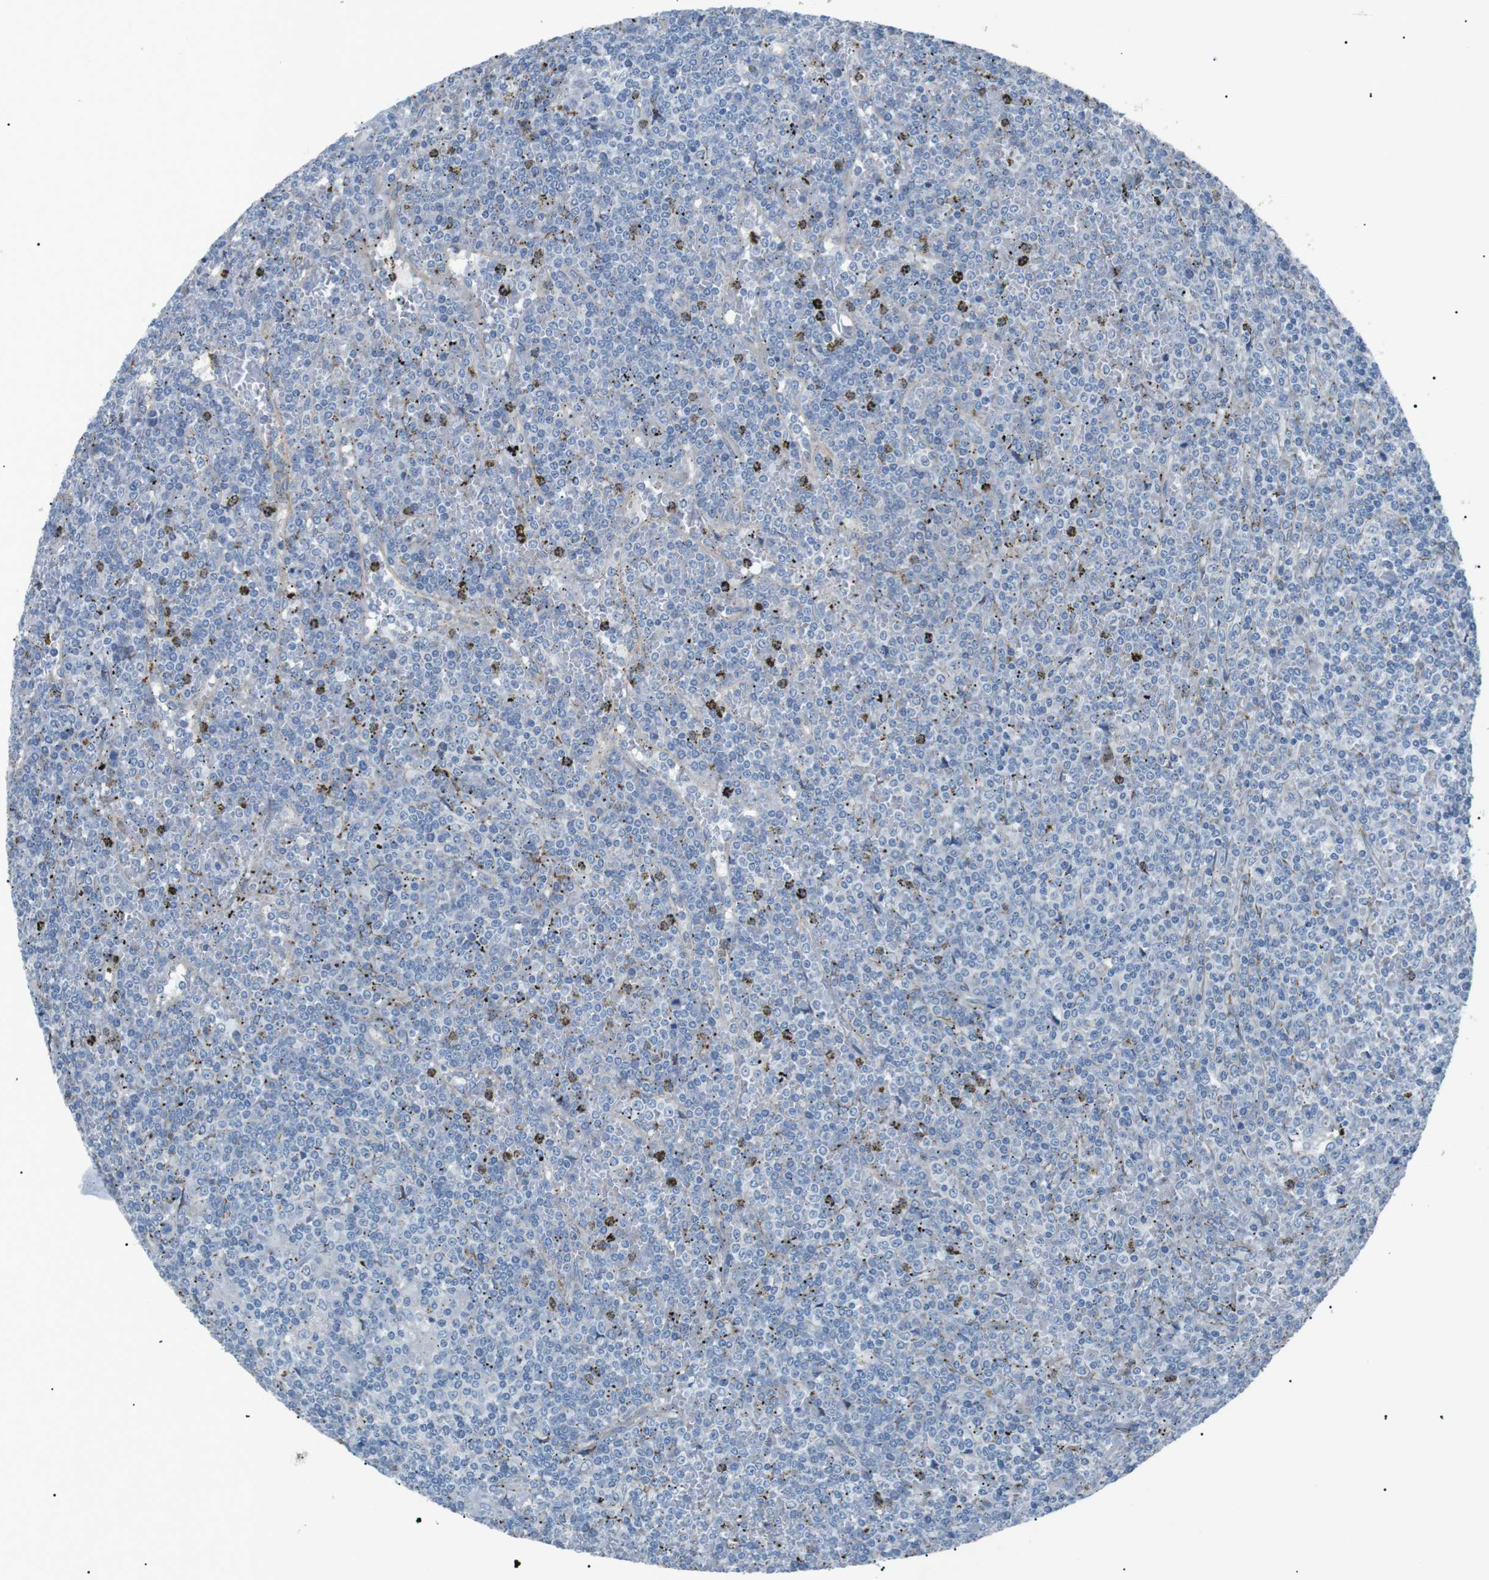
{"staining": {"intensity": "negative", "quantity": "none", "location": "none"}, "tissue": "lymphoma", "cell_type": "Tumor cells", "image_type": "cancer", "snomed": [{"axis": "morphology", "description": "Malignant lymphoma, non-Hodgkin's type, Low grade"}, {"axis": "topography", "description": "Spleen"}], "caption": "Lymphoma stained for a protein using immunohistochemistry reveals no staining tumor cells.", "gene": "MTARC2", "patient": {"sex": "female", "age": 19}}